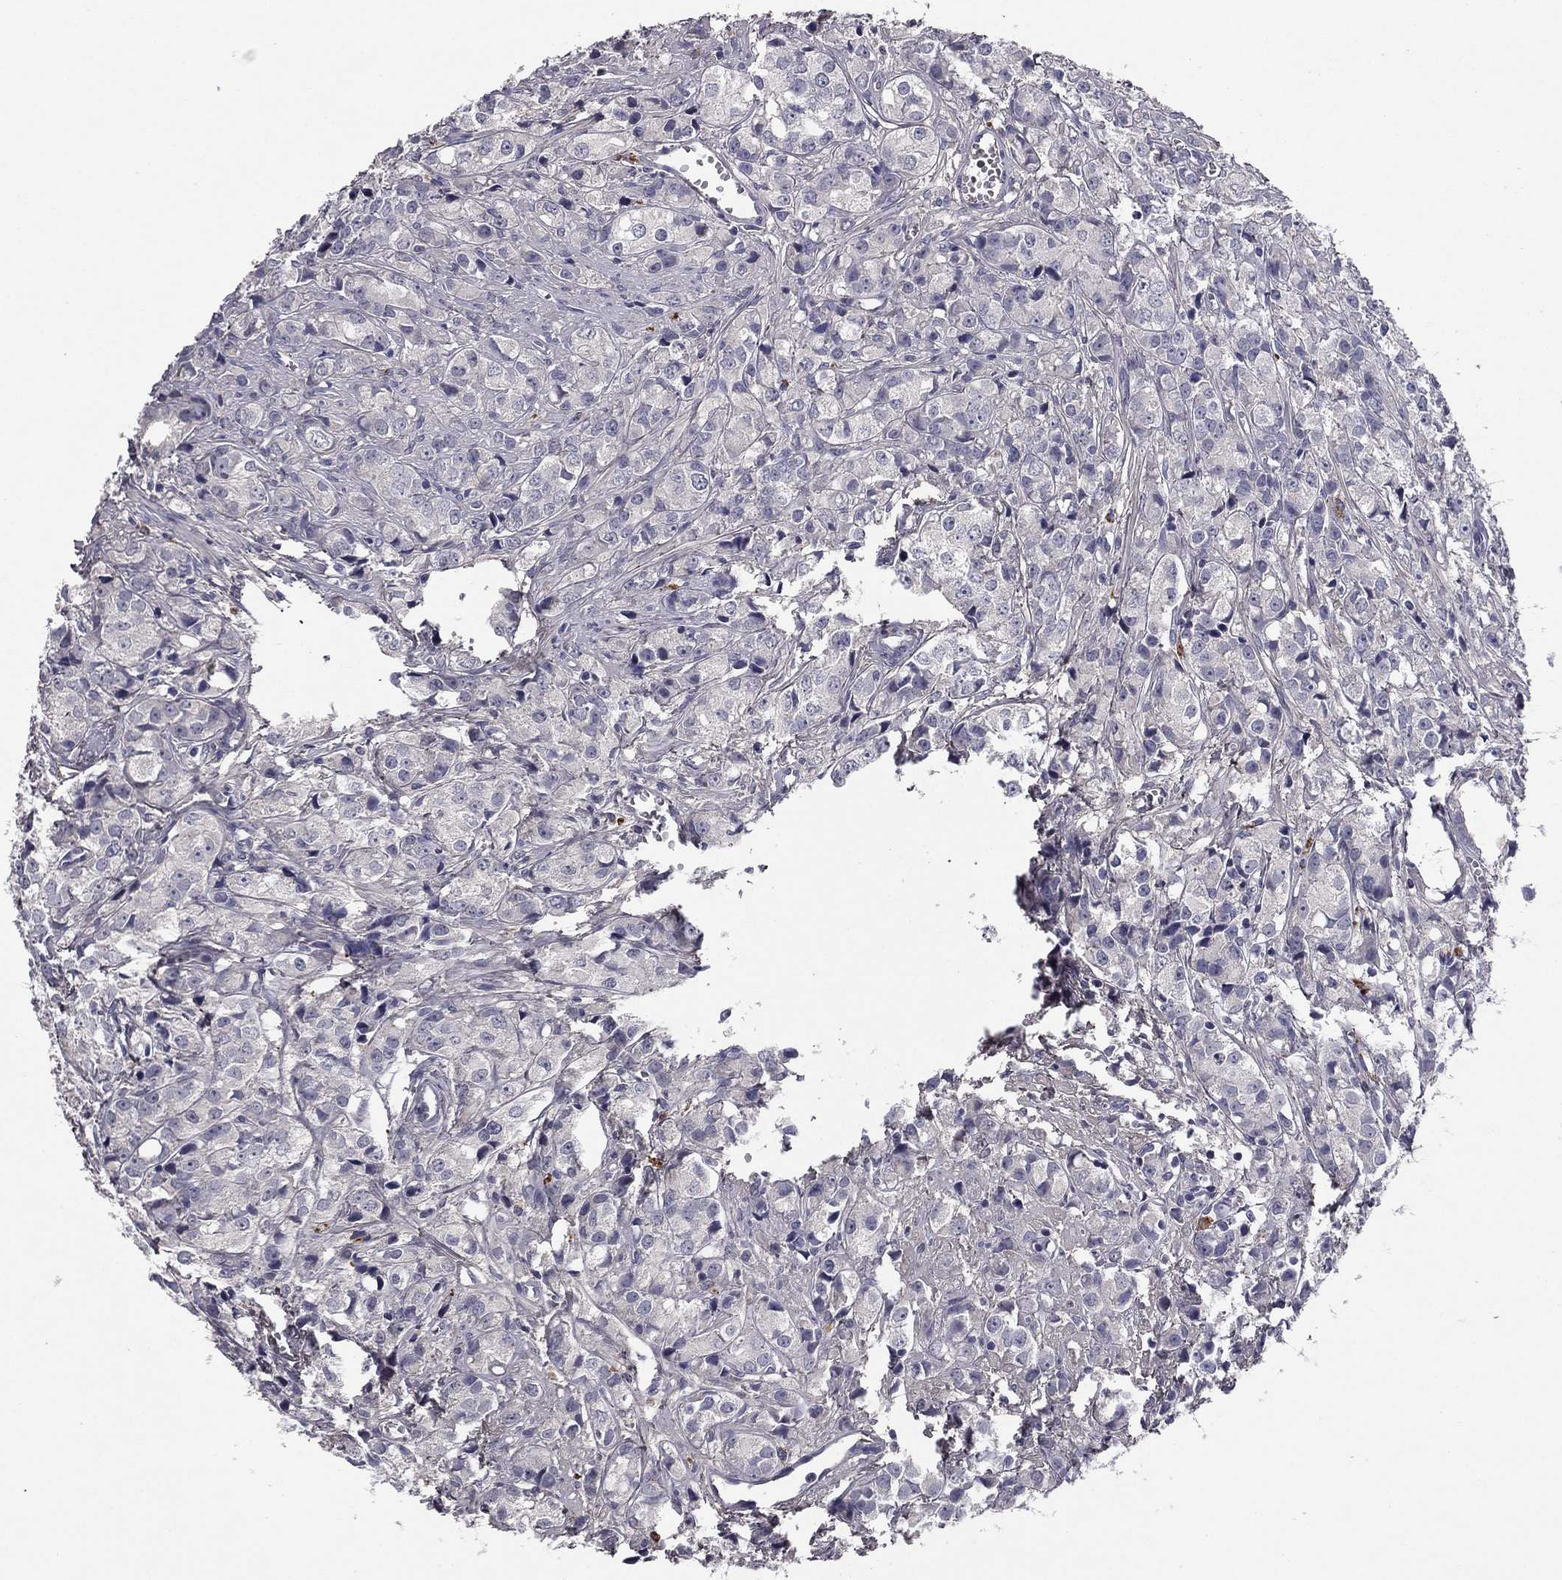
{"staining": {"intensity": "negative", "quantity": "none", "location": "none"}, "tissue": "prostate cancer", "cell_type": "Tumor cells", "image_type": "cancer", "snomed": [{"axis": "morphology", "description": "Adenocarcinoma, Medium grade"}, {"axis": "topography", "description": "Prostate"}], "caption": "Tumor cells are negative for protein expression in human prostate adenocarcinoma (medium-grade).", "gene": "COL2A1", "patient": {"sex": "male", "age": 74}}